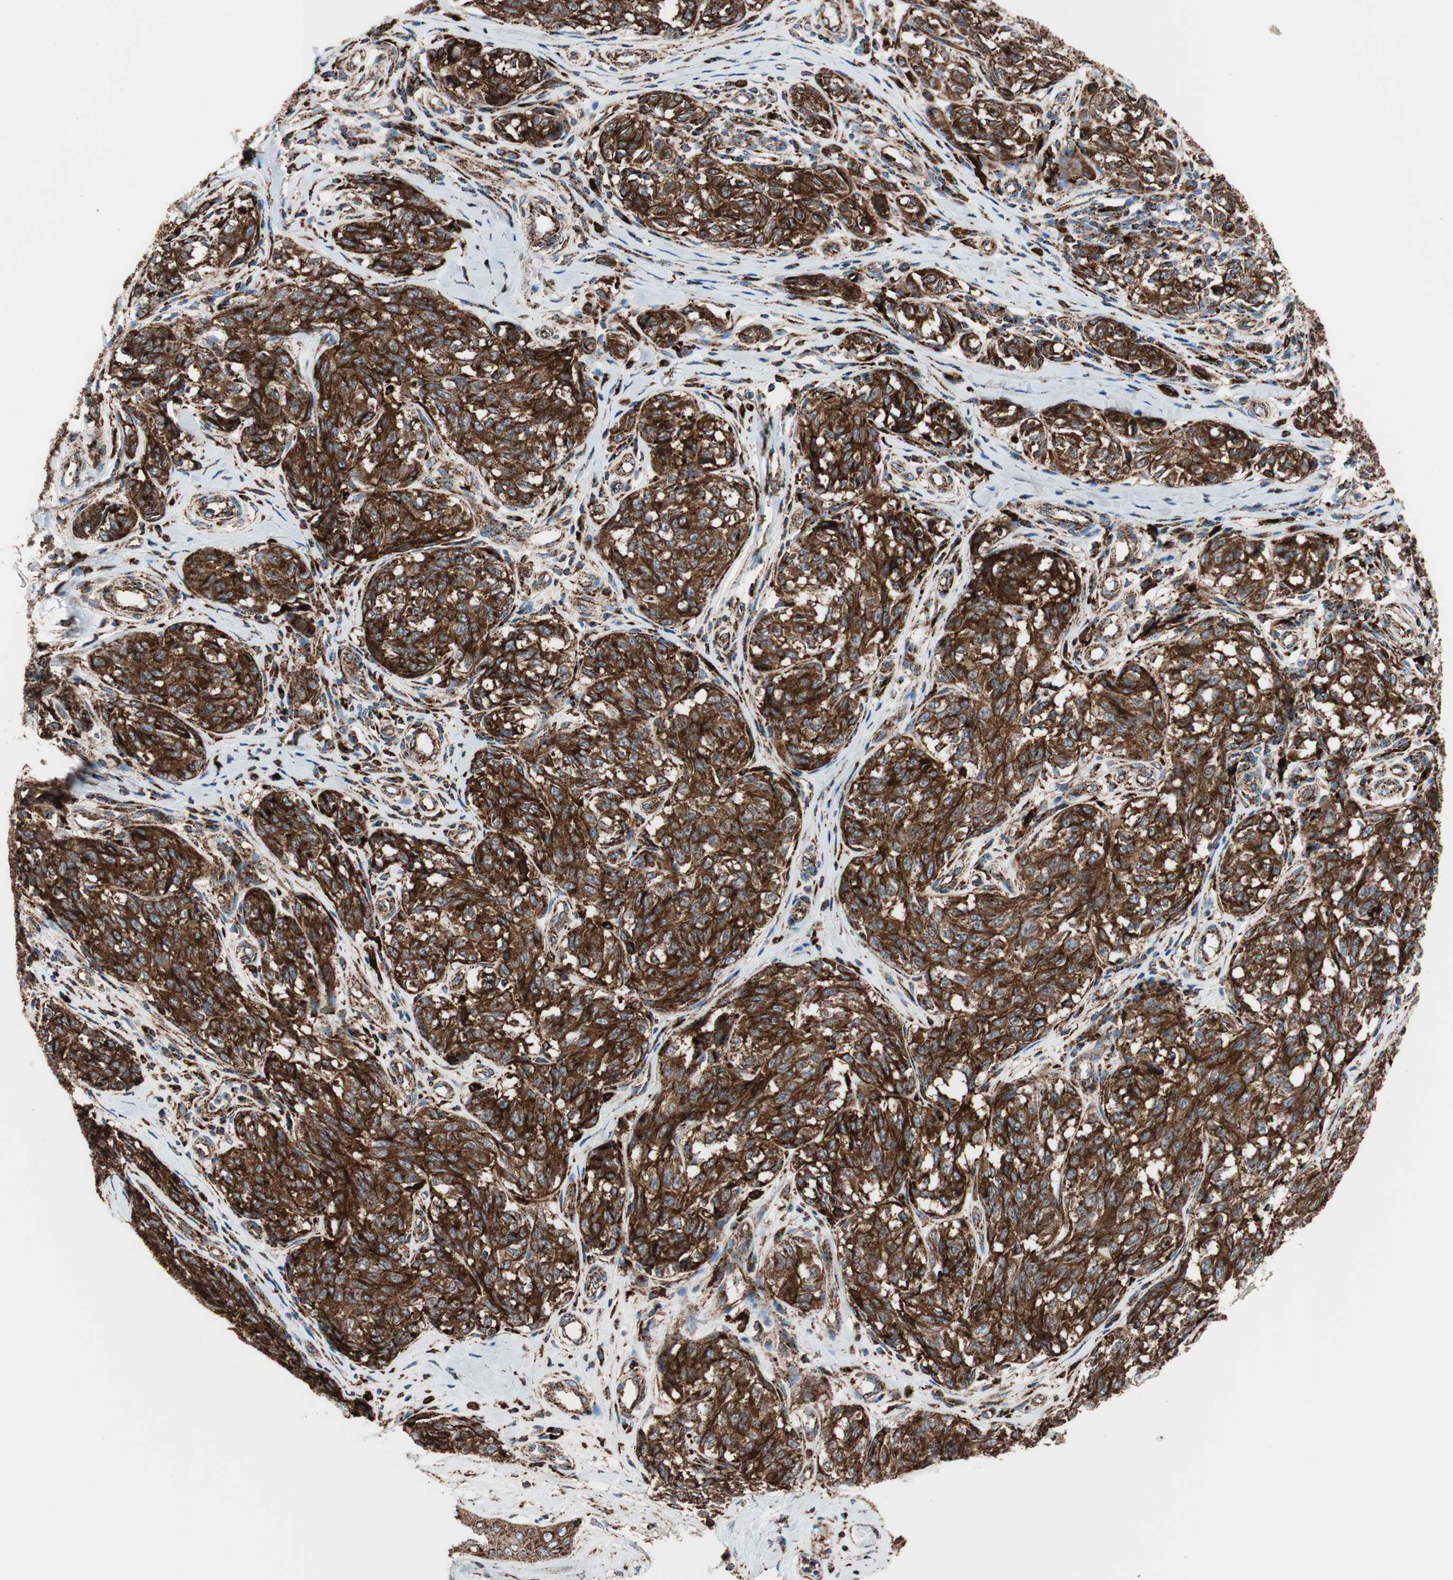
{"staining": {"intensity": "strong", "quantity": ">75%", "location": "cytoplasmic/membranous"}, "tissue": "melanoma", "cell_type": "Tumor cells", "image_type": "cancer", "snomed": [{"axis": "morphology", "description": "Malignant melanoma, NOS"}, {"axis": "topography", "description": "Skin"}], "caption": "Tumor cells demonstrate high levels of strong cytoplasmic/membranous staining in approximately >75% of cells in malignant melanoma. (brown staining indicates protein expression, while blue staining denotes nuclei).", "gene": "LAMP1", "patient": {"sex": "female", "age": 64}}